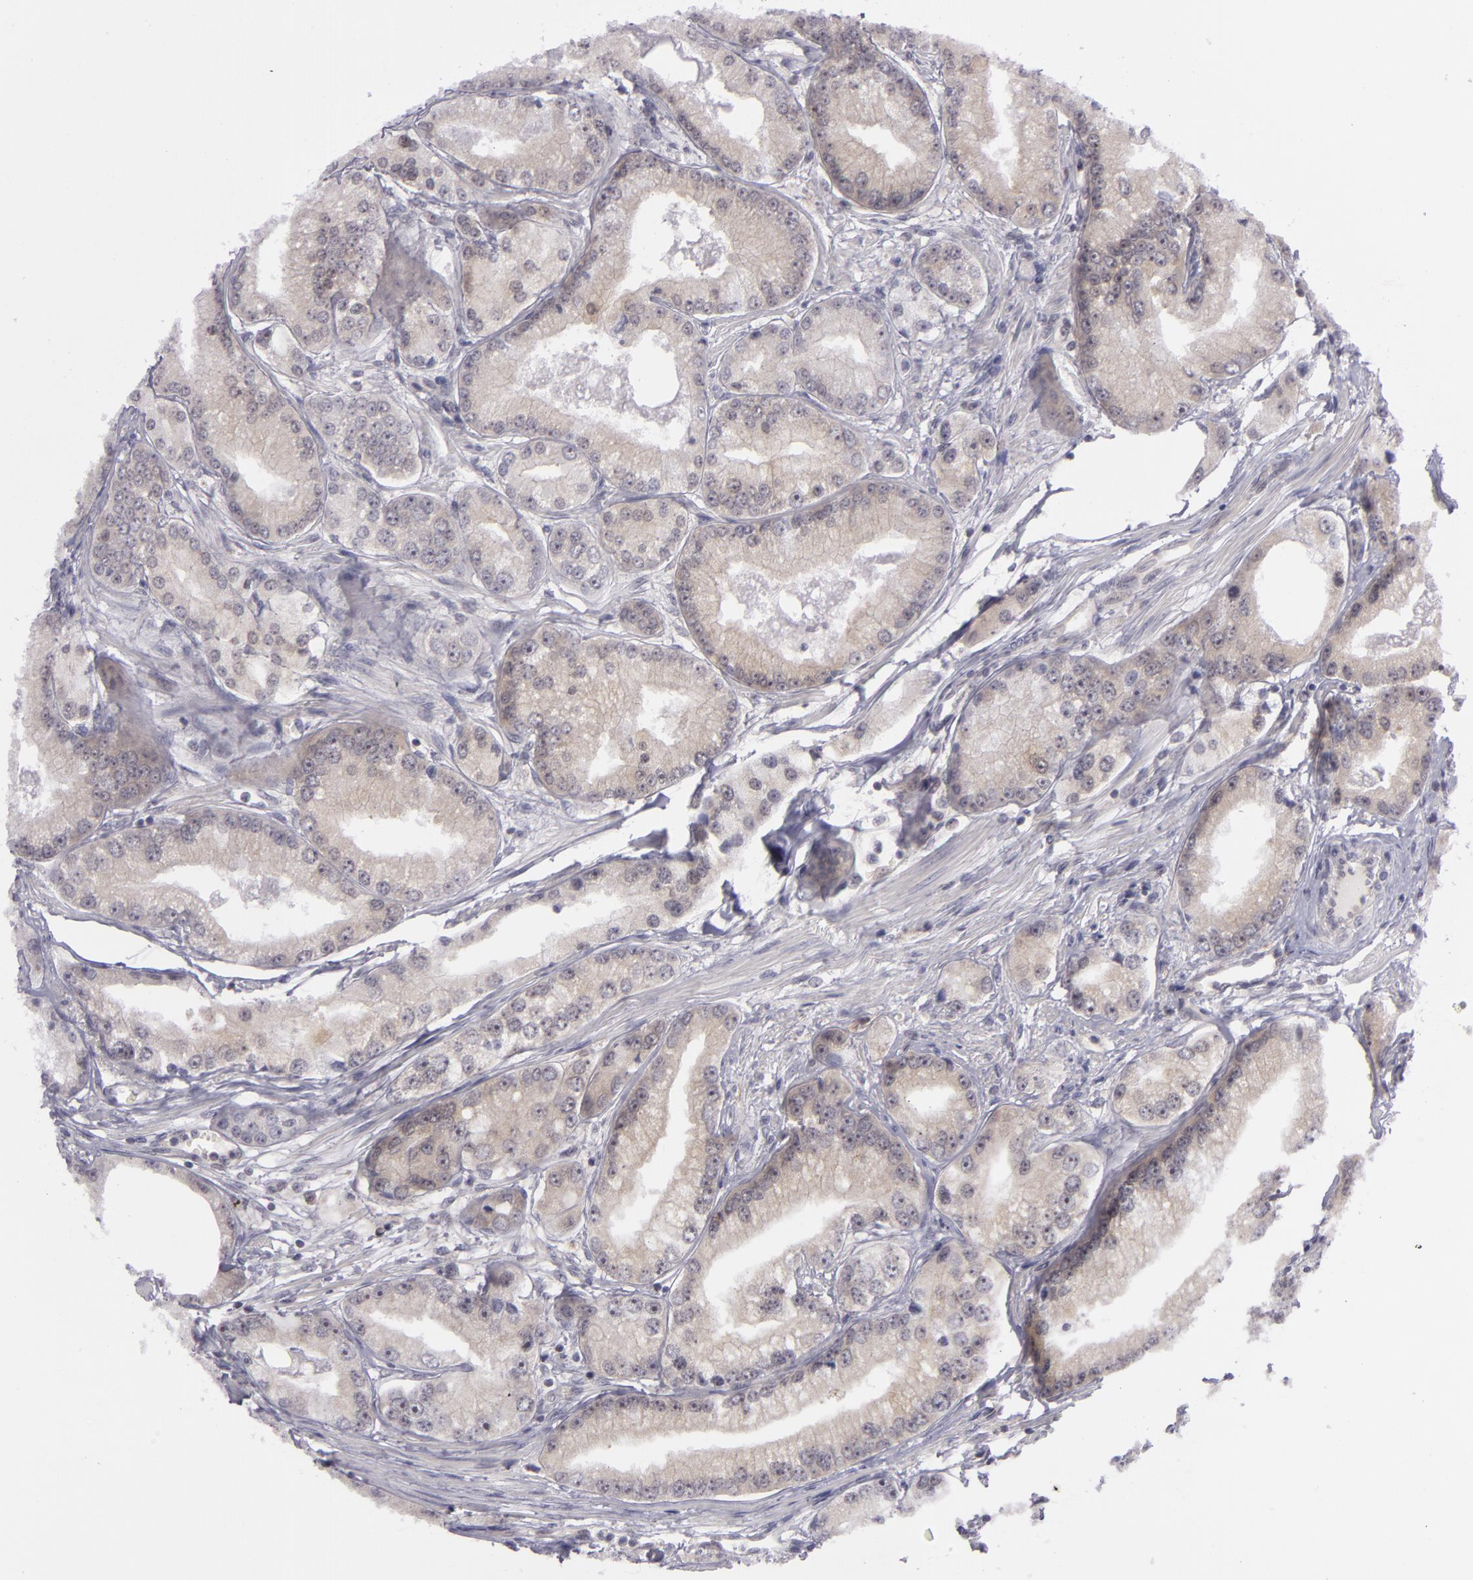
{"staining": {"intensity": "weak", "quantity": "25%-75%", "location": "cytoplasmic/membranous"}, "tissue": "prostate cancer", "cell_type": "Tumor cells", "image_type": "cancer", "snomed": [{"axis": "morphology", "description": "Adenocarcinoma, Medium grade"}, {"axis": "topography", "description": "Prostate"}], "caption": "Immunohistochemical staining of medium-grade adenocarcinoma (prostate) displays weak cytoplasmic/membranous protein positivity in about 25%-75% of tumor cells.", "gene": "BCL10", "patient": {"sex": "male", "age": 72}}